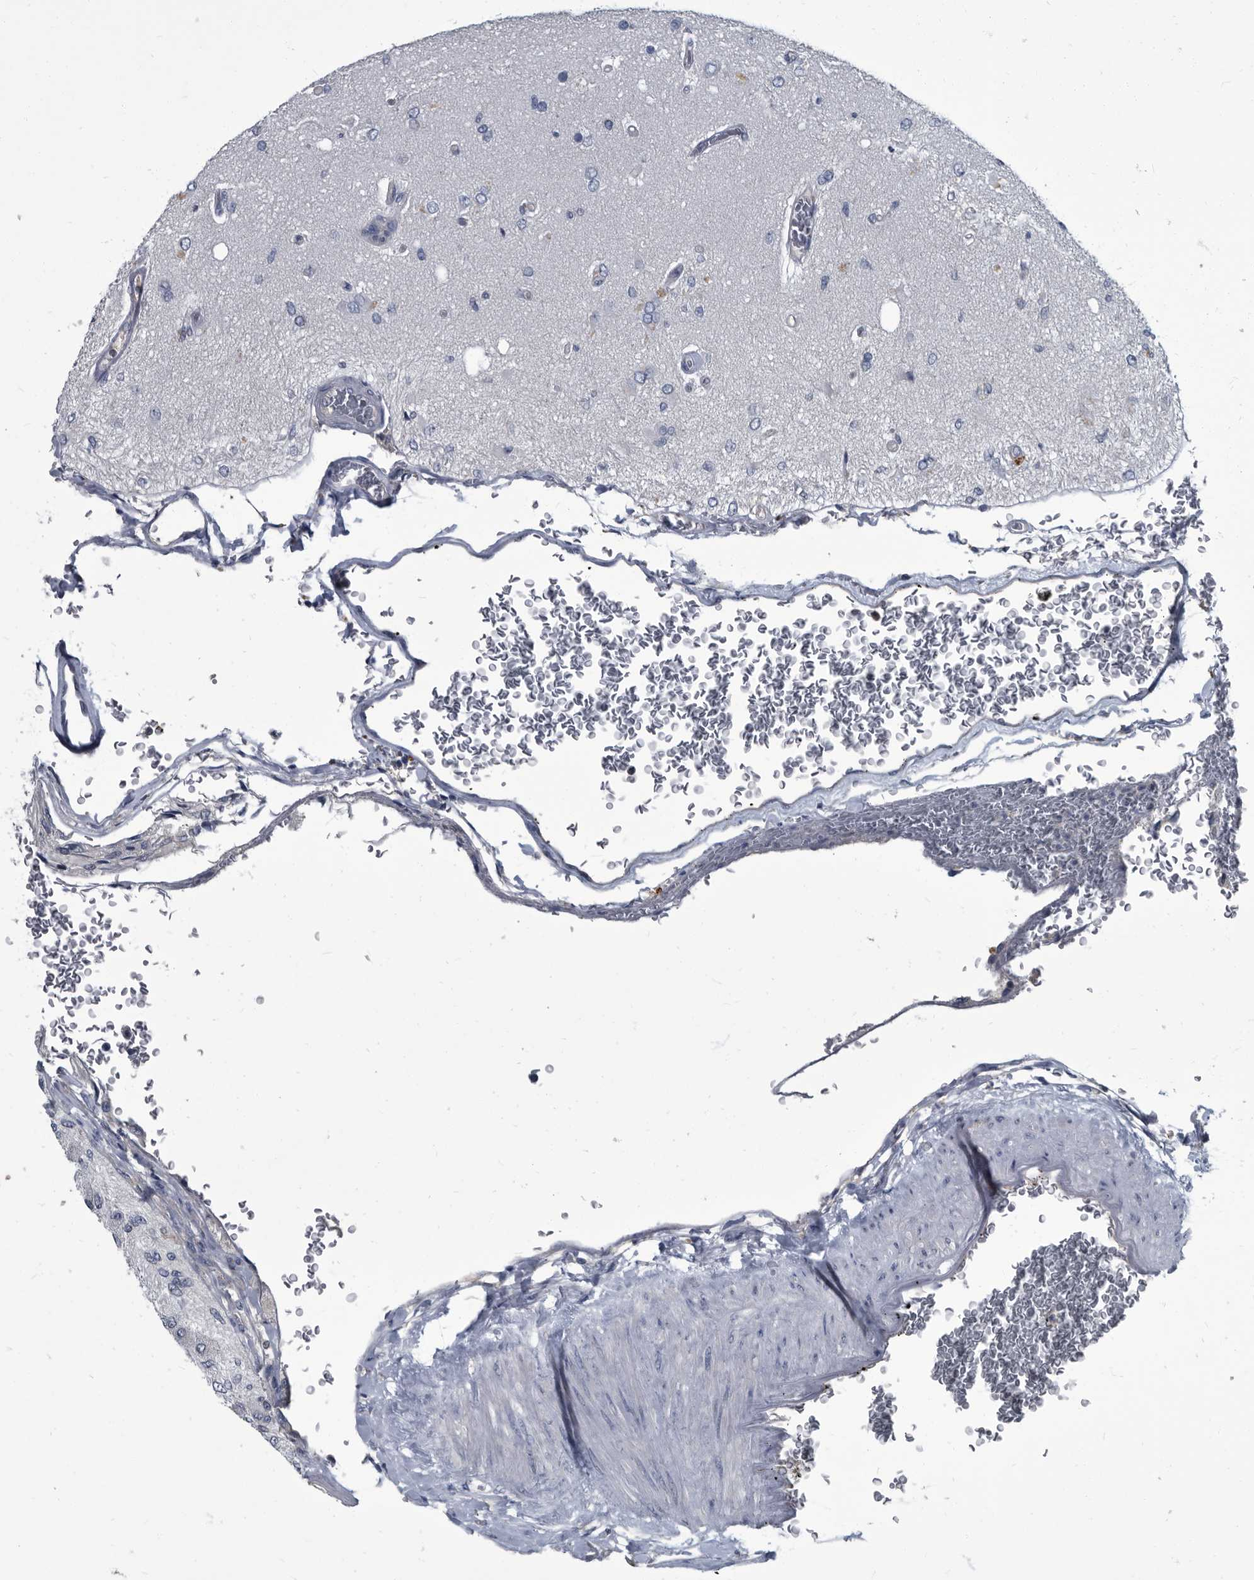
{"staining": {"intensity": "negative", "quantity": "none", "location": "none"}, "tissue": "glioma", "cell_type": "Tumor cells", "image_type": "cancer", "snomed": [{"axis": "morphology", "description": "Normal tissue, NOS"}, {"axis": "morphology", "description": "Glioma, malignant, High grade"}, {"axis": "topography", "description": "Cerebral cortex"}], "caption": "Tumor cells are negative for protein expression in human malignant high-grade glioma.", "gene": "CDV3", "patient": {"sex": "male", "age": 77}}